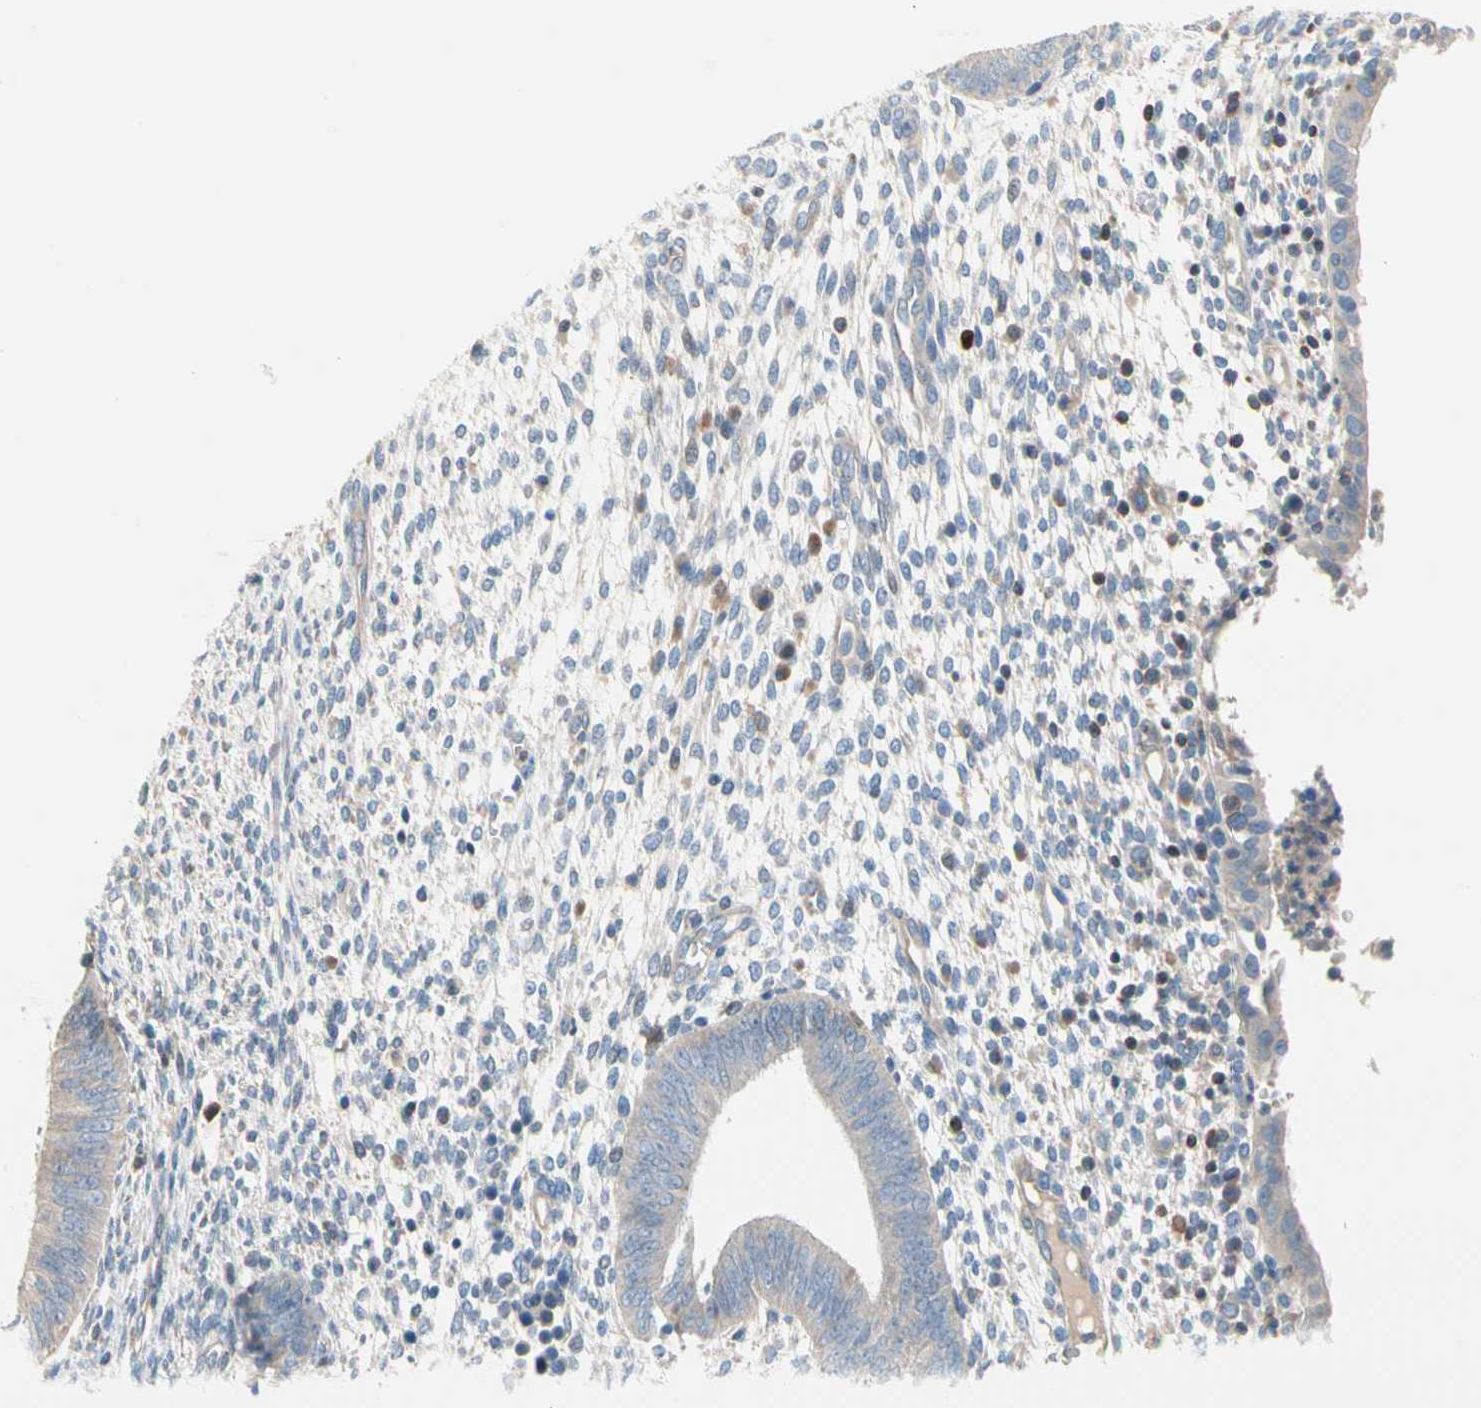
{"staining": {"intensity": "negative", "quantity": "none", "location": "none"}, "tissue": "endometrium", "cell_type": "Cells in endometrial stroma", "image_type": "normal", "snomed": [{"axis": "morphology", "description": "Normal tissue, NOS"}, {"axis": "topography", "description": "Endometrium"}], "caption": "High power microscopy histopathology image of an immunohistochemistry (IHC) micrograph of normal endometrium, revealing no significant expression in cells in endometrial stroma. The staining was performed using DAB (3,3'-diaminobenzidine) to visualize the protein expression in brown, while the nuclei were stained in blue with hematoxylin (Magnification: 20x).", "gene": "MAP3K3", "patient": {"sex": "female", "age": 35}}